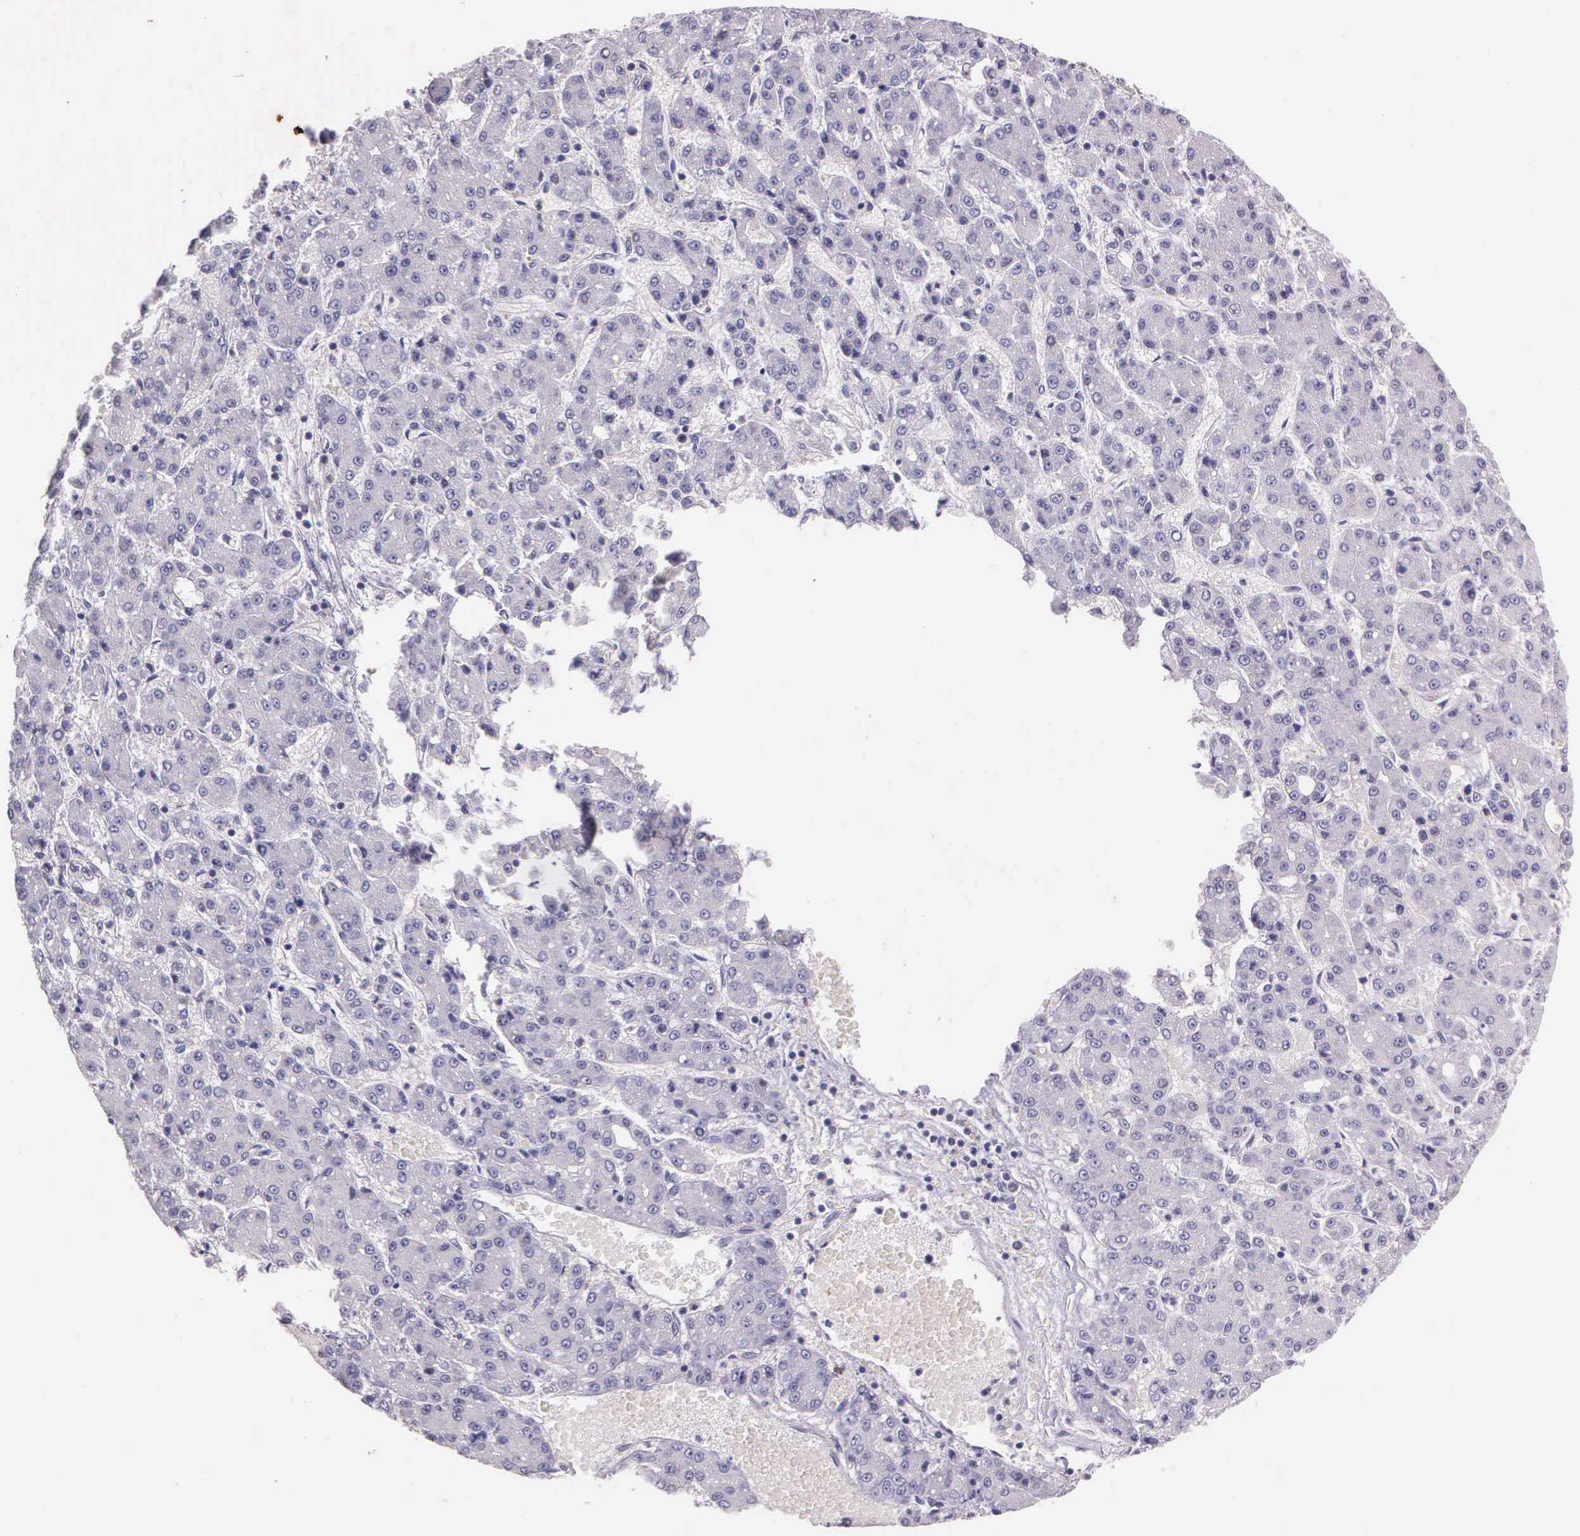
{"staining": {"intensity": "negative", "quantity": "none", "location": "none"}, "tissue": "liver cancer", "cell_type": "Tumor cells", "image_type": "cancer", "snomed": [{"axis": "morphology", "description": "Carcinoma, Hepatocellular, NOS"}, {"axis": "topography", "description": "Liver"}], "caption": "Histopathology image shows no significant protein staining in tumor cells of liver cancer.", "gene": "IGBP1", "patient": {"sex": "male", "age": 69}}